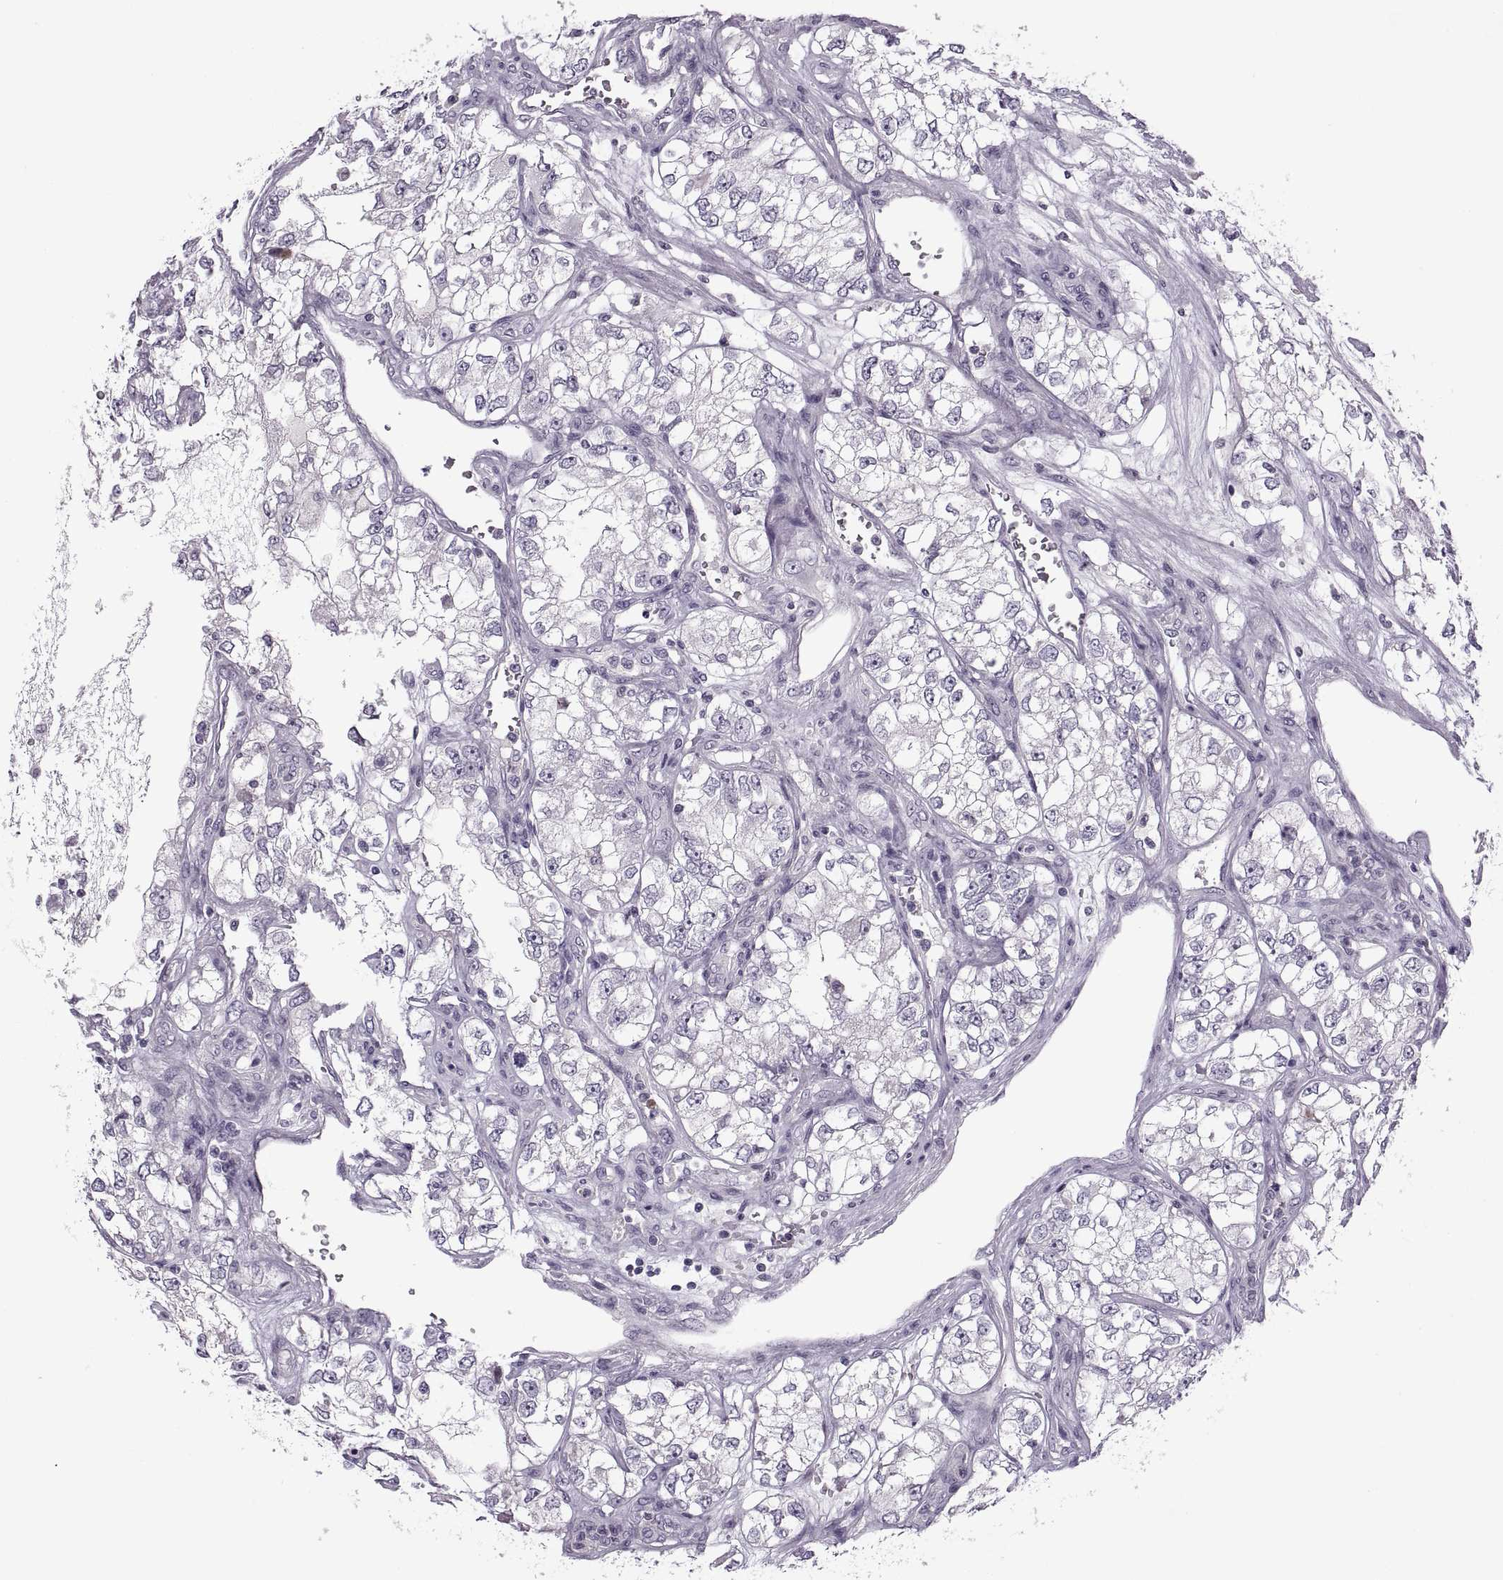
{"staining": {"intensity": "negative", "quantity": "none", "location": "none"}, "tissue": "renal cancer", "cell_type": "Tumor cells", "image_type": "cancer", "snomed": [{"axis": "morphology", "description": "Adenocarcinoma, NOS"}, {"axis": "topography", "description": "Kidney"}], "caption": "This is an IHC histopathology image of human renal cancer. There is no positivity in tumor cells.", "gene": "RSPH6A", "patient": {"sex": "female", "age": 59}}